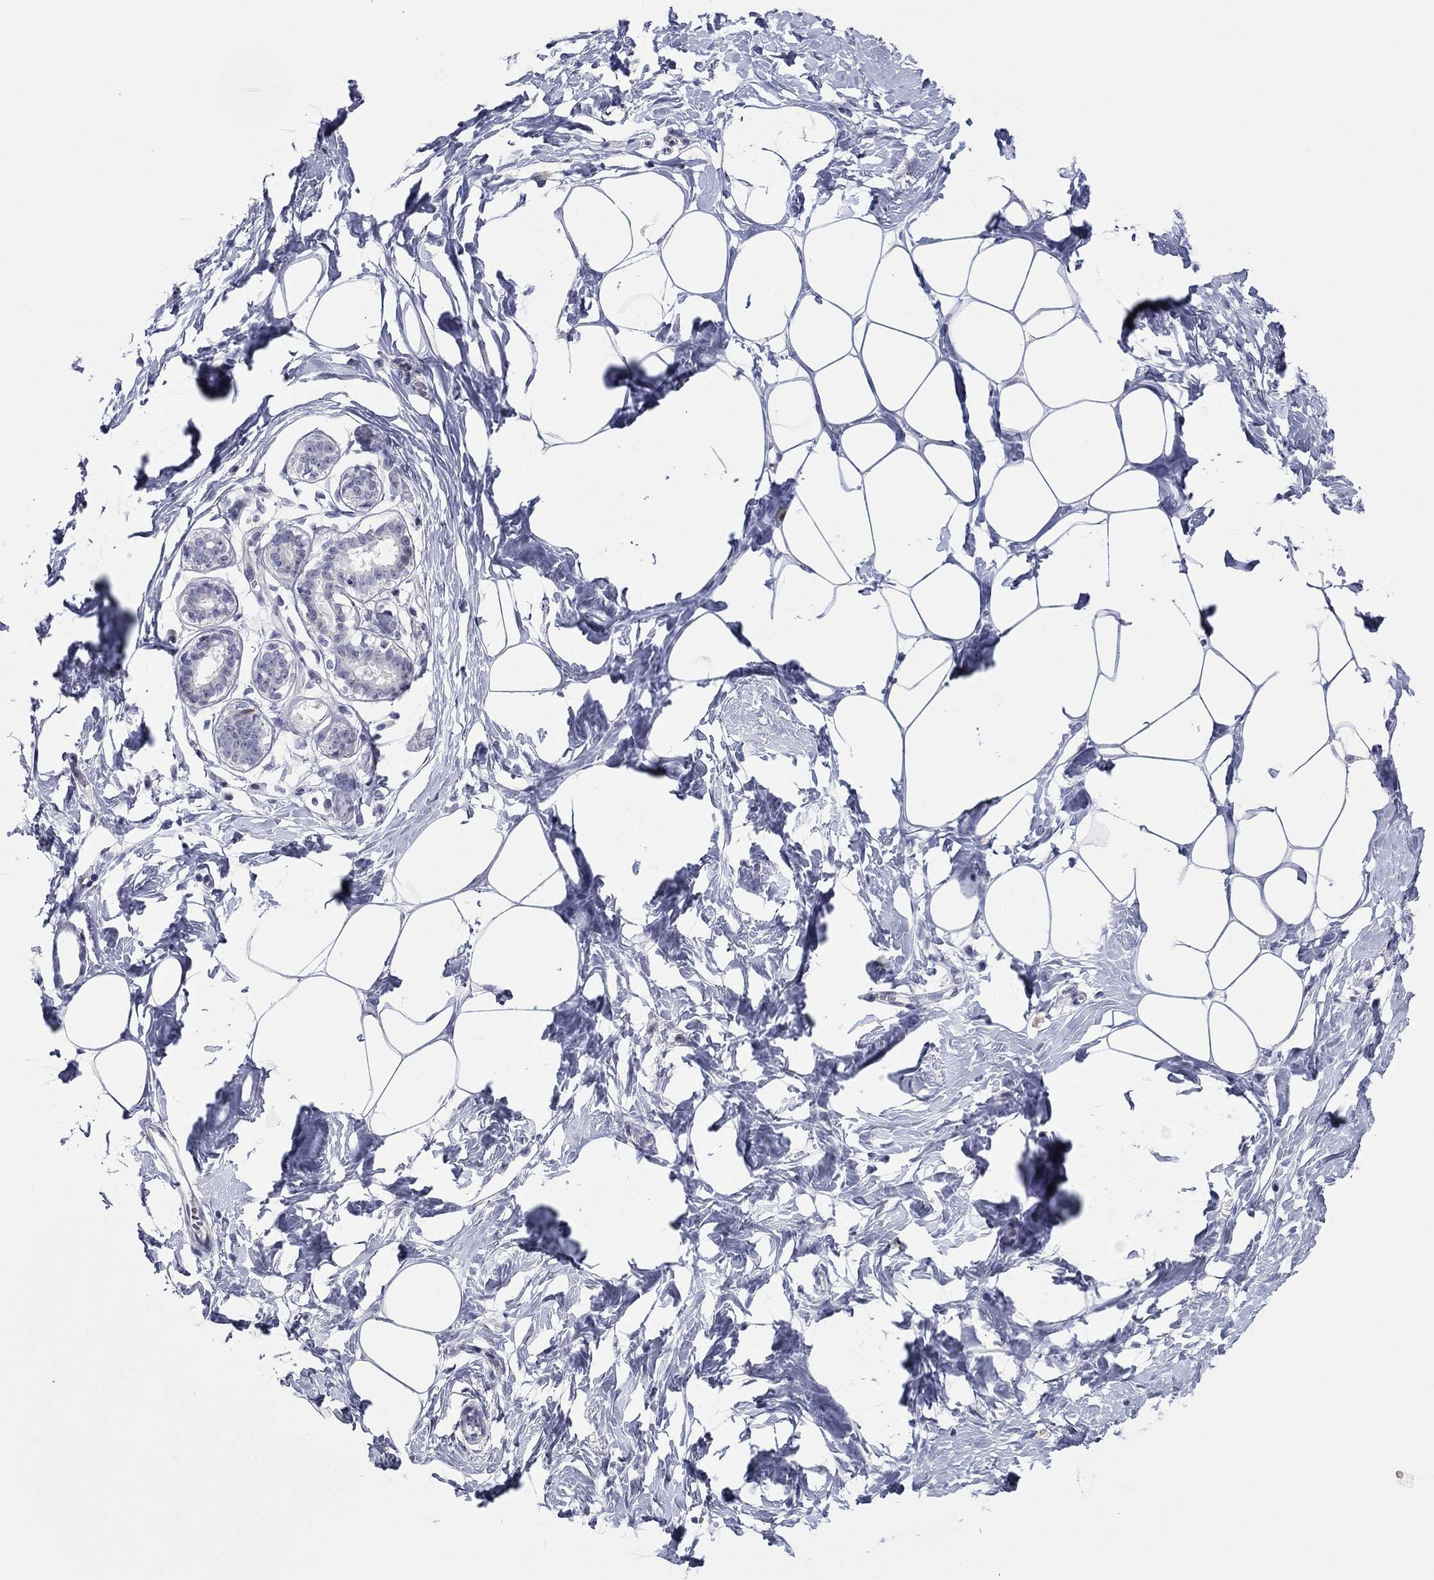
{"staining": {"intensity": "negative", "quantity": "none", "location": "none"}, "tissue": "breast", "cell_type": "Adipocytes", "image_type": "normal", "snomed": [{"axis": "morphology", "description": "Normal tissue, NOS"}, {"axis": "morphology", "description": "Lobular carcinoma, in situ"}, {"axis": "topography", "description": "Breast"}], "caption": "Image shows no significant protein staining in adipocytes of benign breast. (DAB immunohistochemistry (IHC) visualized using brightfield microscopy, high magnification).", "gene": "ITGAE", "patient": {"sex": "female", "age": 35}}